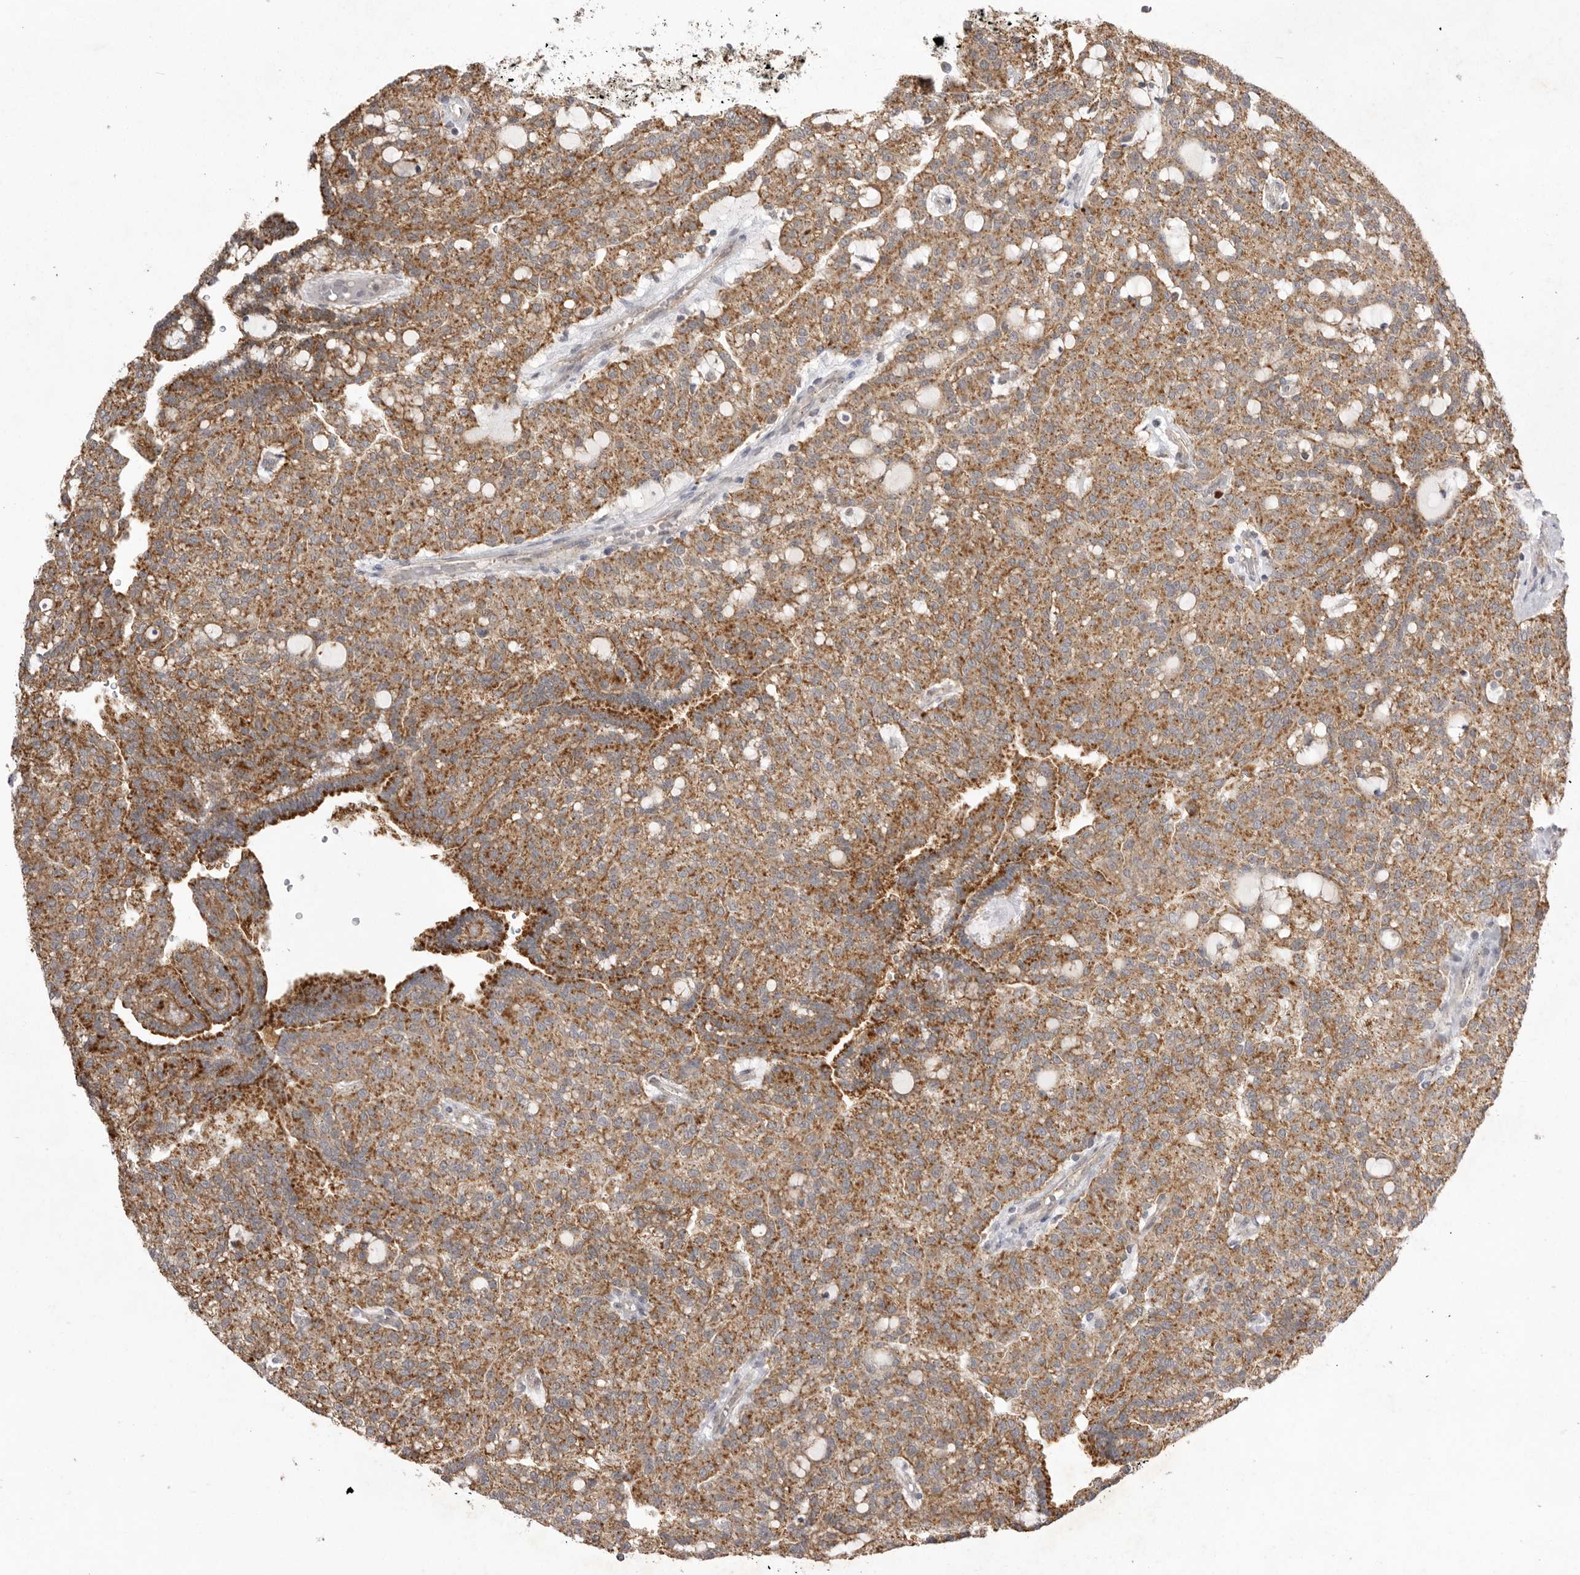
{"staining": {"intensity": "moderate", "quantity": ">75%", "location": "cytoplasmic/membranous"}, "tissue": "renal cancer", "cell_type": "Tumor cells", "image_type": "cancer", "snomed": [{"axis": "morphology", "description": "Adenocarcinoma, NOS"}, {"axis": "topography", "description": "Kidney"}], "caption": "Immunohistochemistry of renal cancer exhibits medium levels of moderate cytoplasmic/membranous positivity in about >75% of tumor cells.", "gene": "TLR3", "patient": {"sex": "male", "age": 63}}